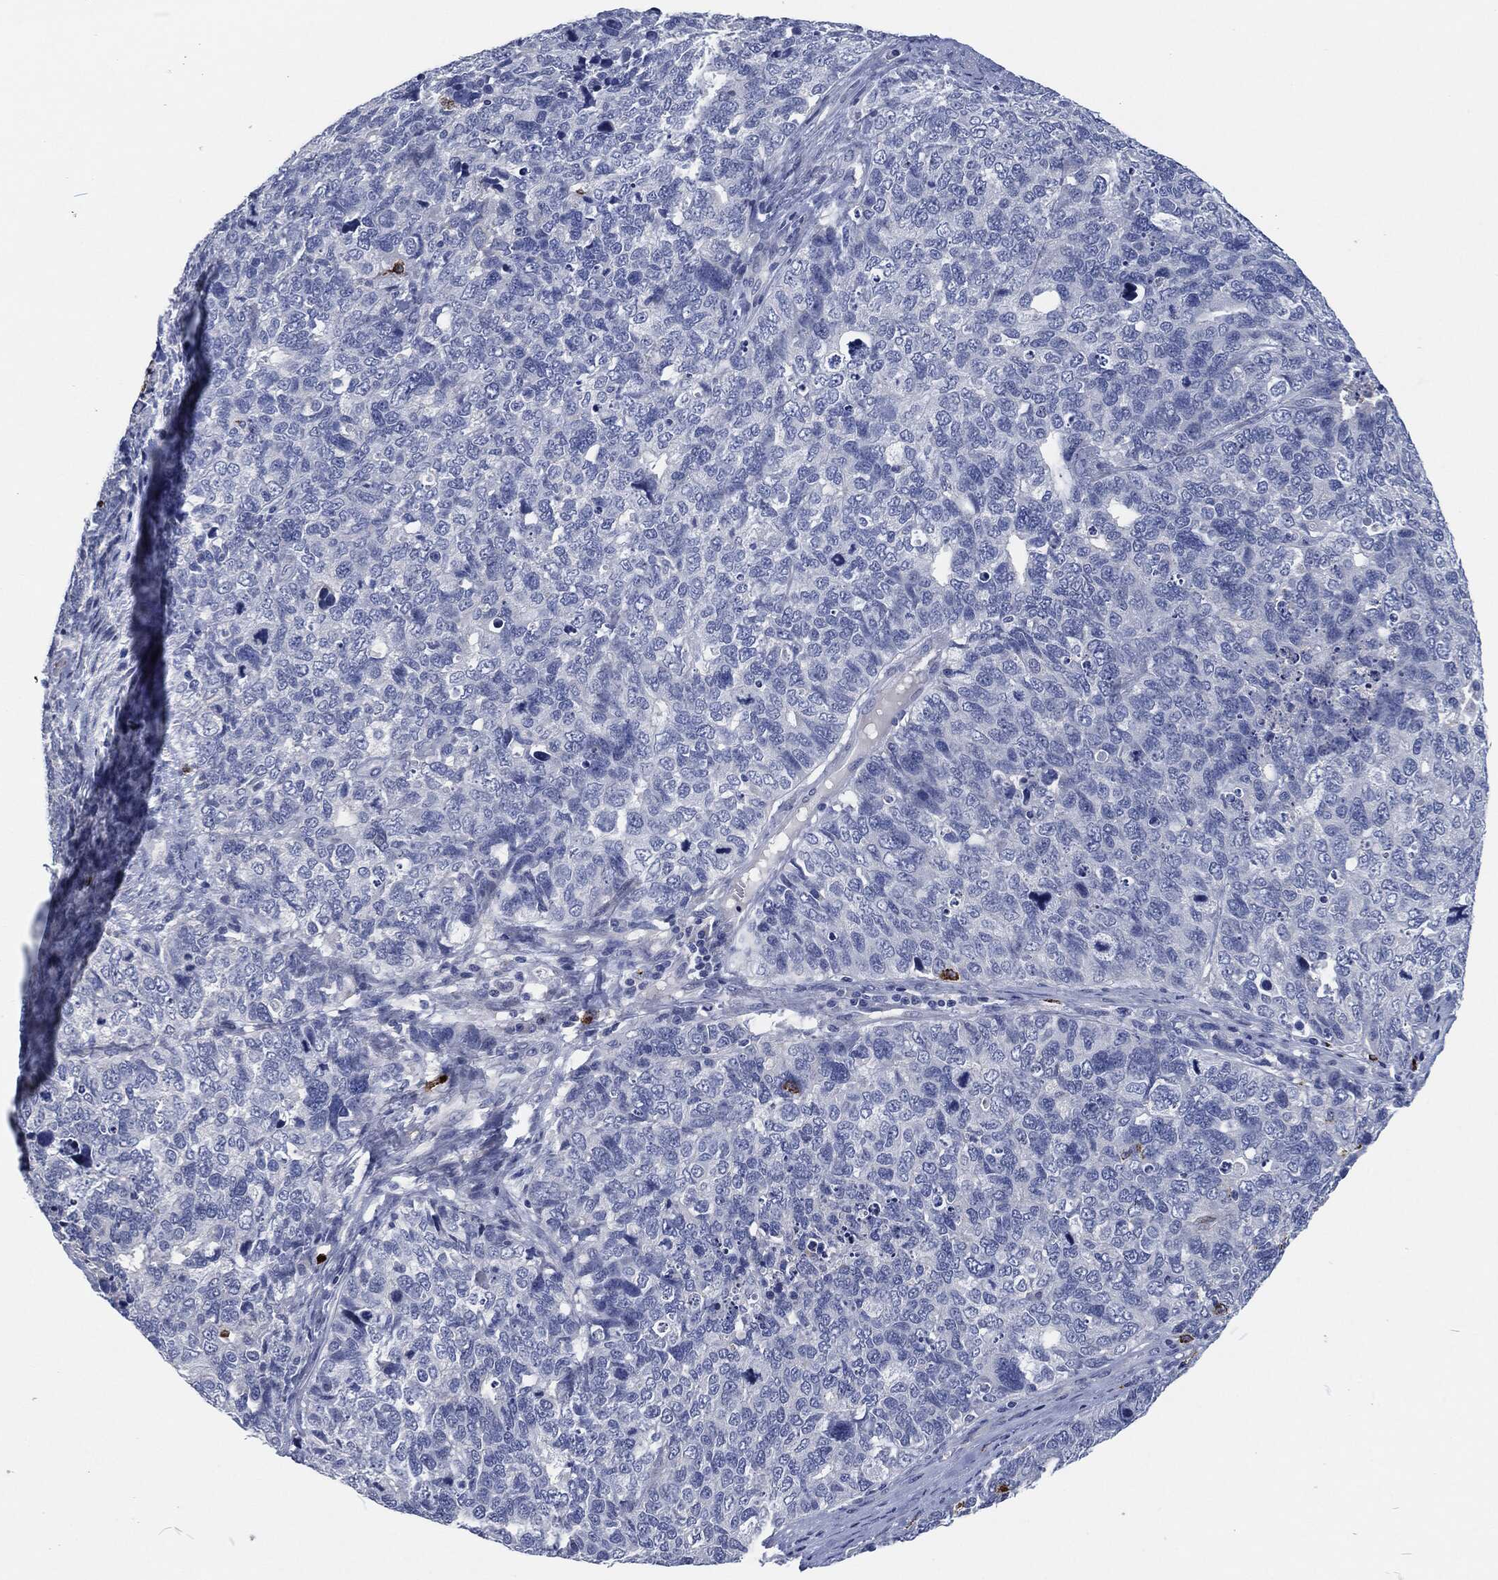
{"staining": {"intensity": "negative", "quantity": "none", "location": "none"}, "tissue": "cervical cancer", "cell_type": "Tumor cells", "image_type": "cancer", "snomed": [{"axis": "morphology", "description": "Squamous cell carcinoma, NOS"}, {"axis": "topography", "description": "Cervix"}], "caption": "Immunohistochemical staining of cervical squamous cell carcinoma shows no significant staining in tumor cells. (Immunohistochemistry (ihc), brightfield microscopy, high magnification).", "gene": "MPO", "patient": {"sex": "female", "age": 63}}